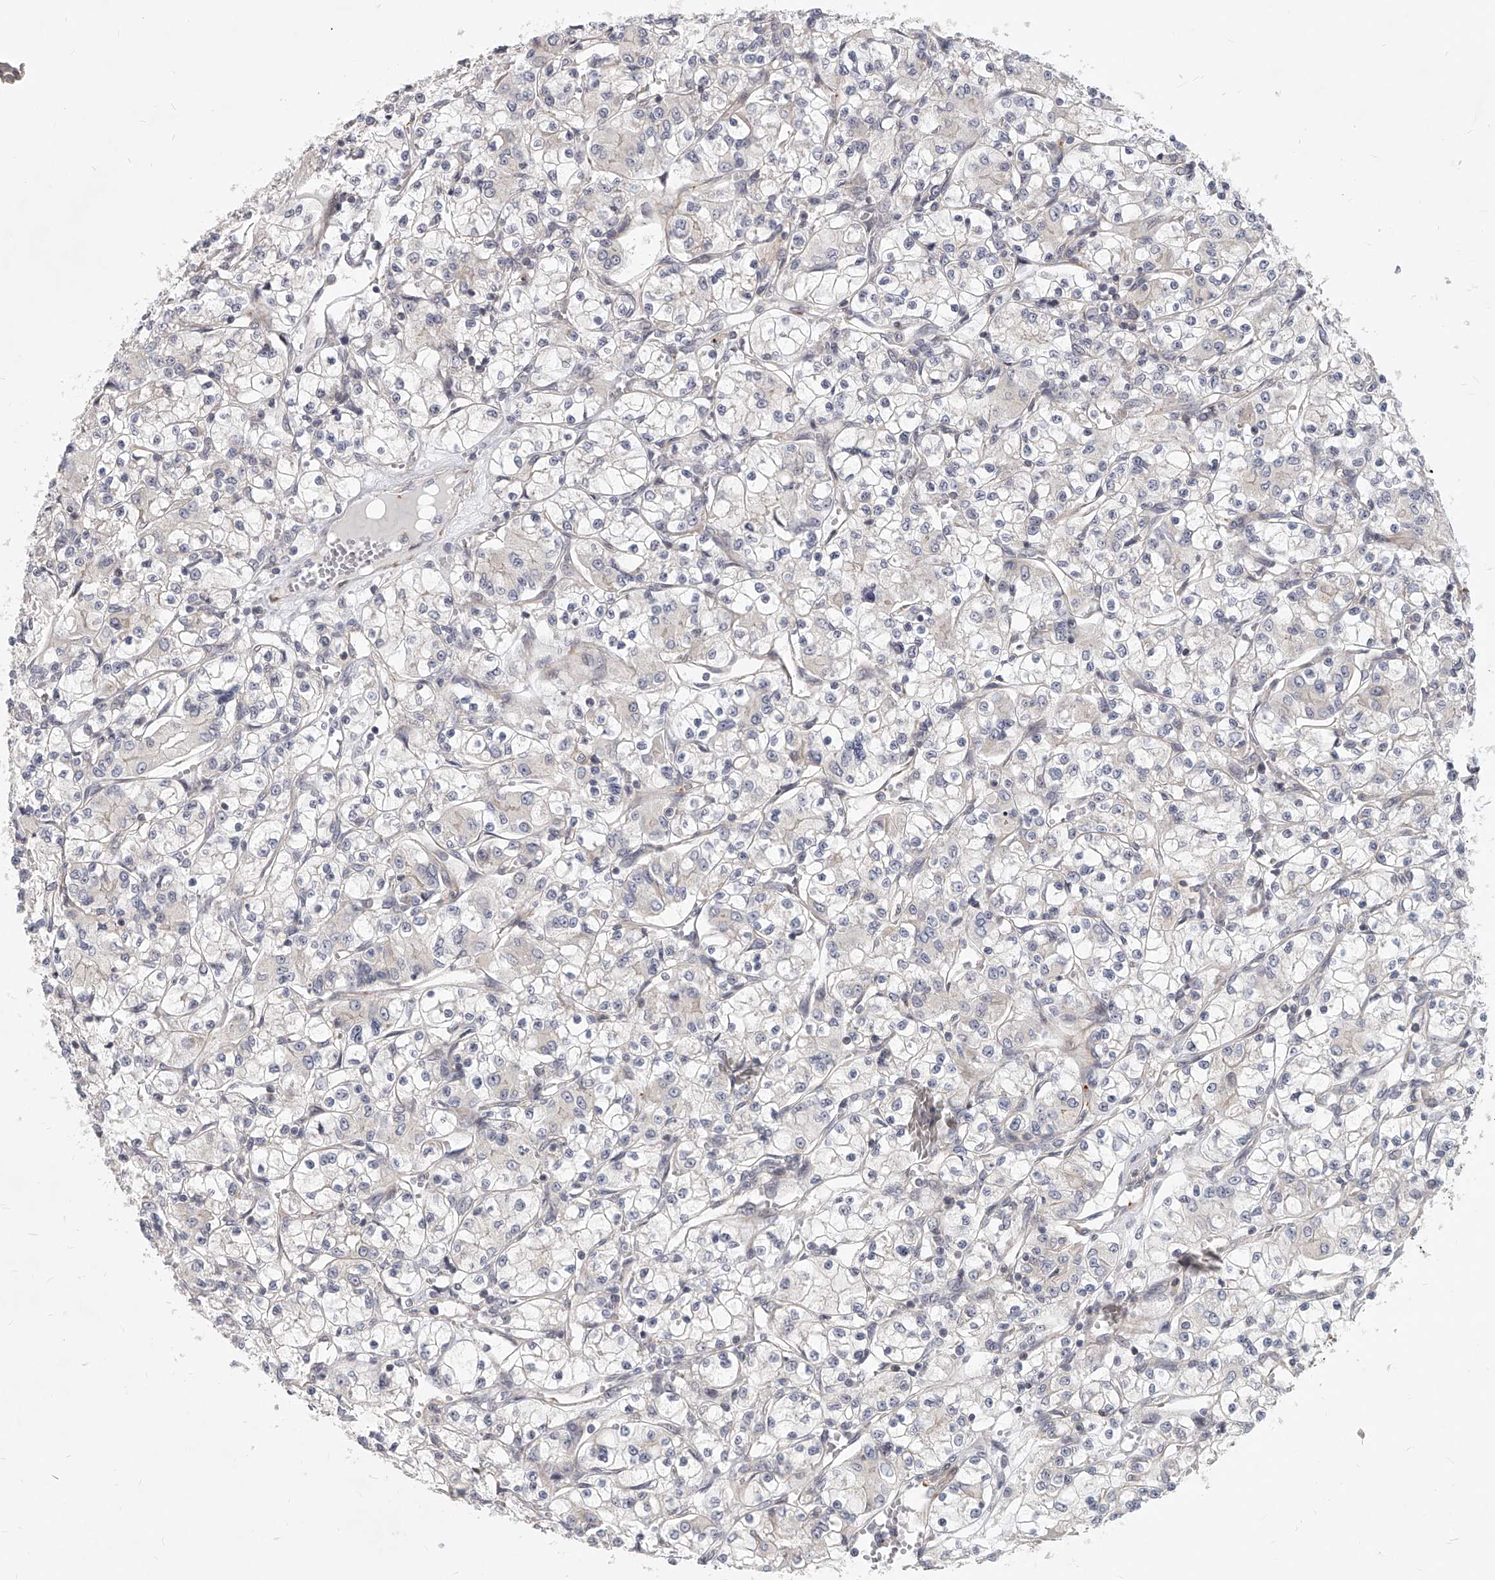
{"staining": {"intensity": "negative", "quantity": "none", "location": "none"}, "tissue": "renal cancer", "cell_type": "Tumor cells", "image_type": "cancer", "snomed": [{"axis": "morphology", "description": "Adenocarcinoma, NOS"}, {"axis": "topography", "description": "Kidney"}], "caption": "This micrograph is of adenocarcinoma (renal) stained with immunohistochemistry (IHC) to label a protein in brown with the nuclei are counter-stained blue. There is no positivity in tumor cells. (DAB IHC, high magnification).", "gene": "SLC37A1", "patient": {"sex": "female", "age": 59}}